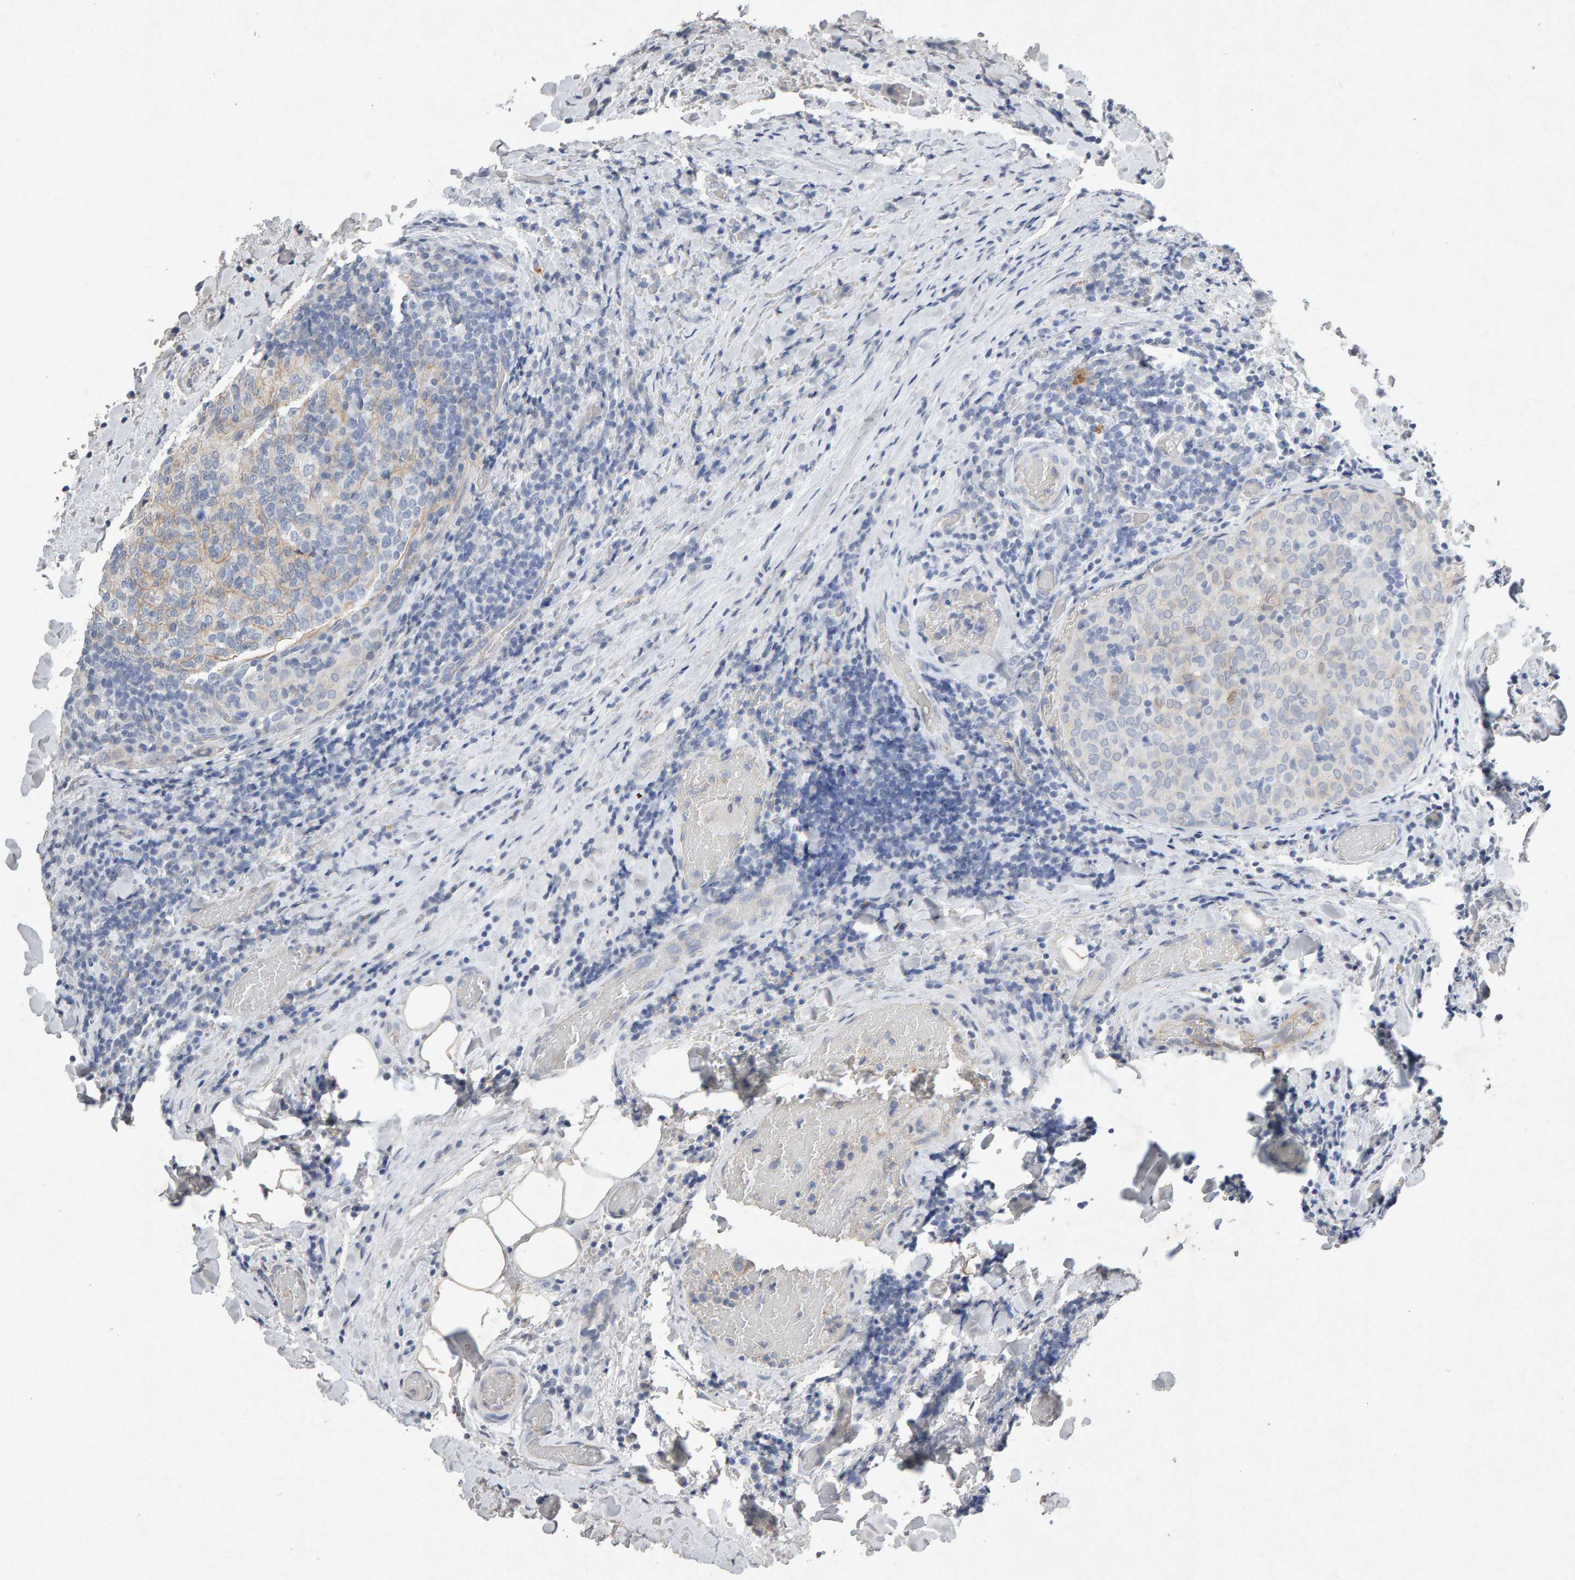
{"staining": {"intensity": "weak", "quantity": "<25%", "location": "cytoplasmic/membranous"}, "tissue": "thyroid cancer", "cell_type": "Tumor cells", "image_type": "cancer", "snomed": [{"axis": "morphology", "description": "Normal tissue, NOS"}, {"axis": "morphology", "description": "Papillary adenocarcinoma, NOS"}, {"axis": "topography", "description": "Thyroid gland"}], "caption": "An immunohistochemistry (IHC) histopathology image of thyroid cancer (papillary adenocarcinoma) is shown. There is no staining in tumor cells of thyroid cancer (papillary adenocarcinoma).", "gene": "PTPRM", "patient": {"sex": "female", "age": 30}}